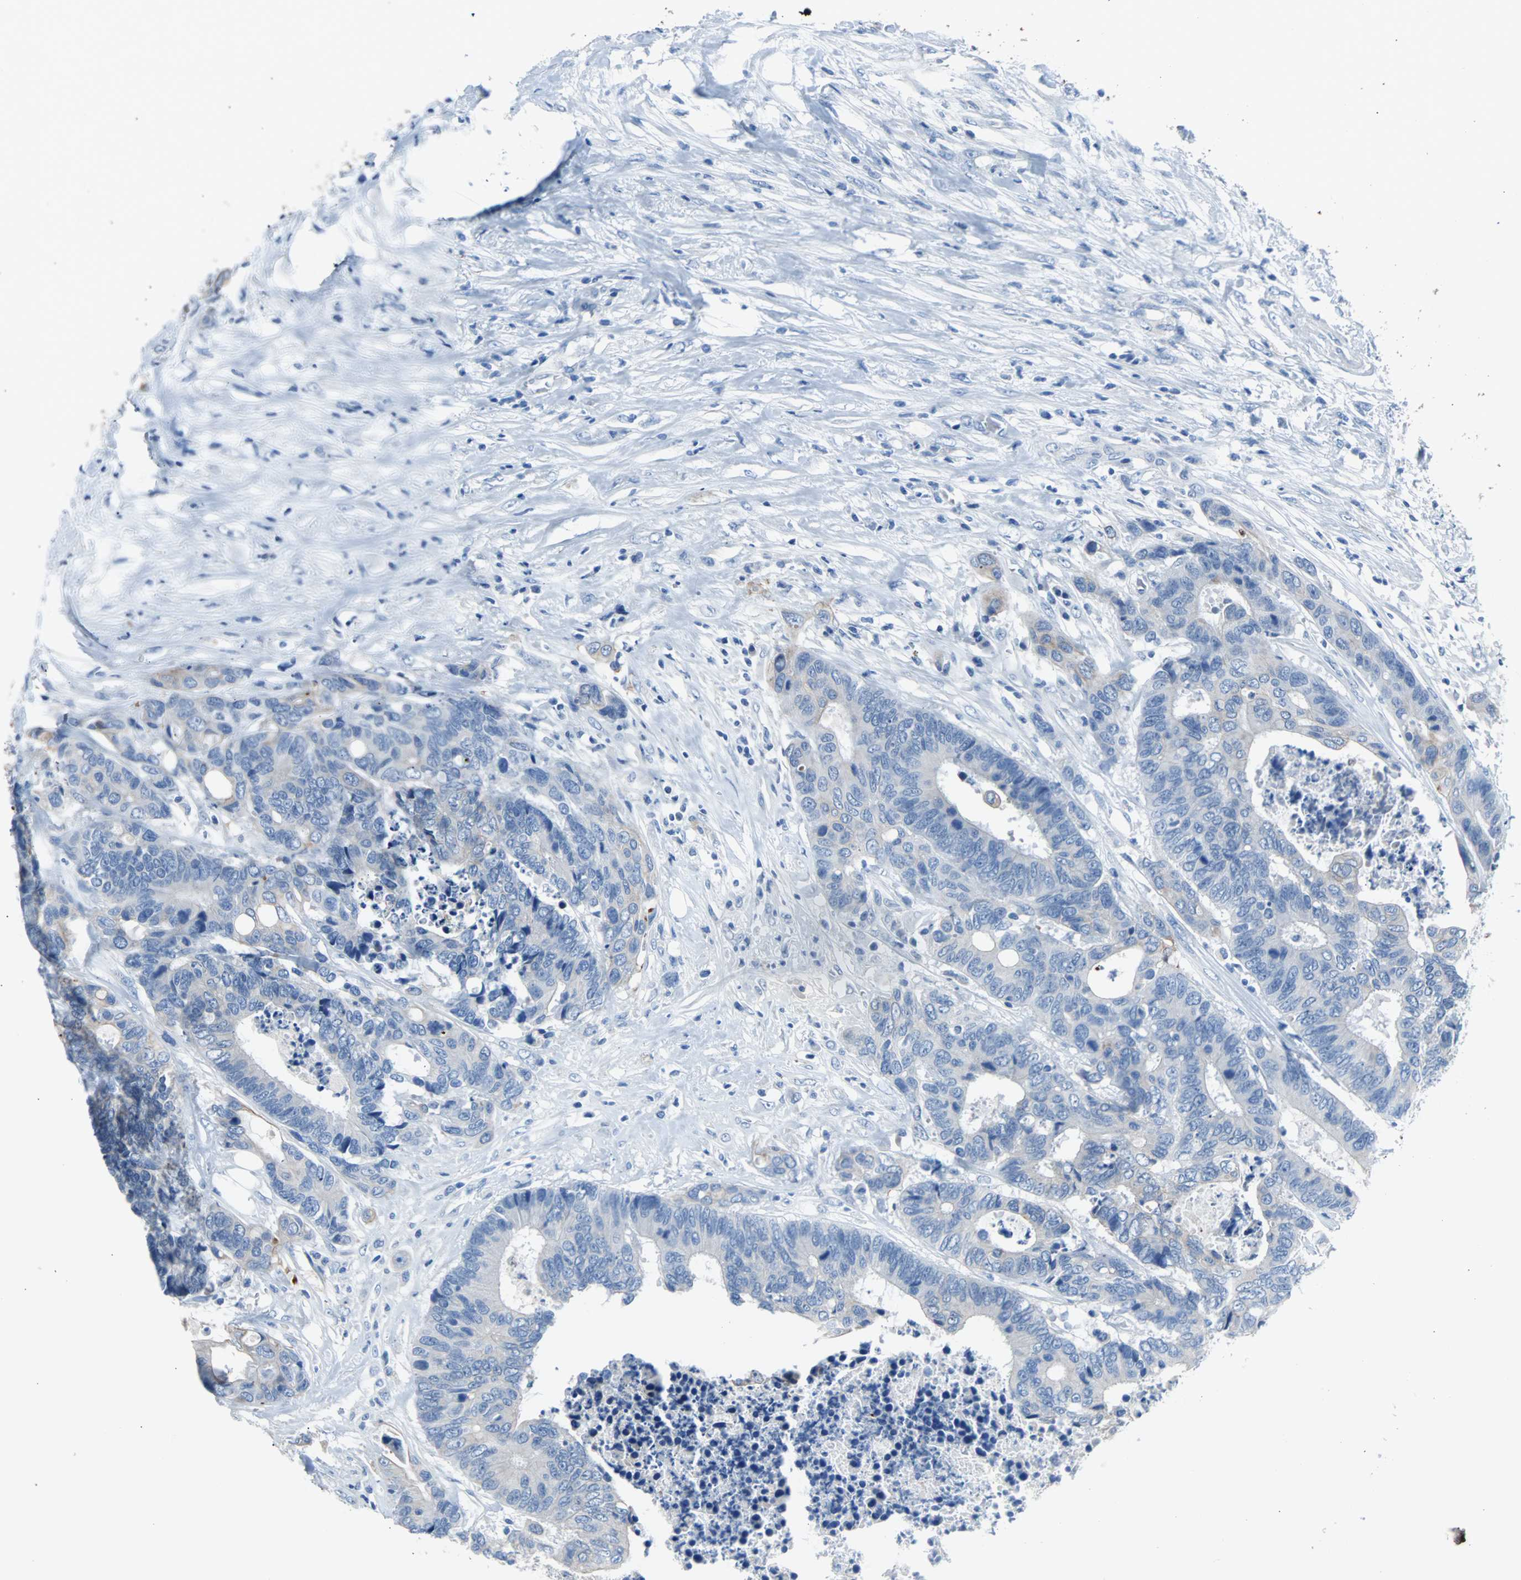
{"staining": {"intensity": "weak", "quantity": "<25%", "location": "cytoplasmic/membranous"}, "tissue": "colorectal cancer", "cell_type": "Tumor cells", "image_type": "cancer", "snomed": [{"axis": "morphology", "description": "Adenocarcinoma, NOS"}, {"axis": "topography", "description": "Rectum"}], "caption": "IHC histopathology image of colorectal adenocarcinoma stained for a protein (brown), which displays no positivity in tumor cells.", "gene": "KRT7", "patient": {"sex": "male", "age": 55}}